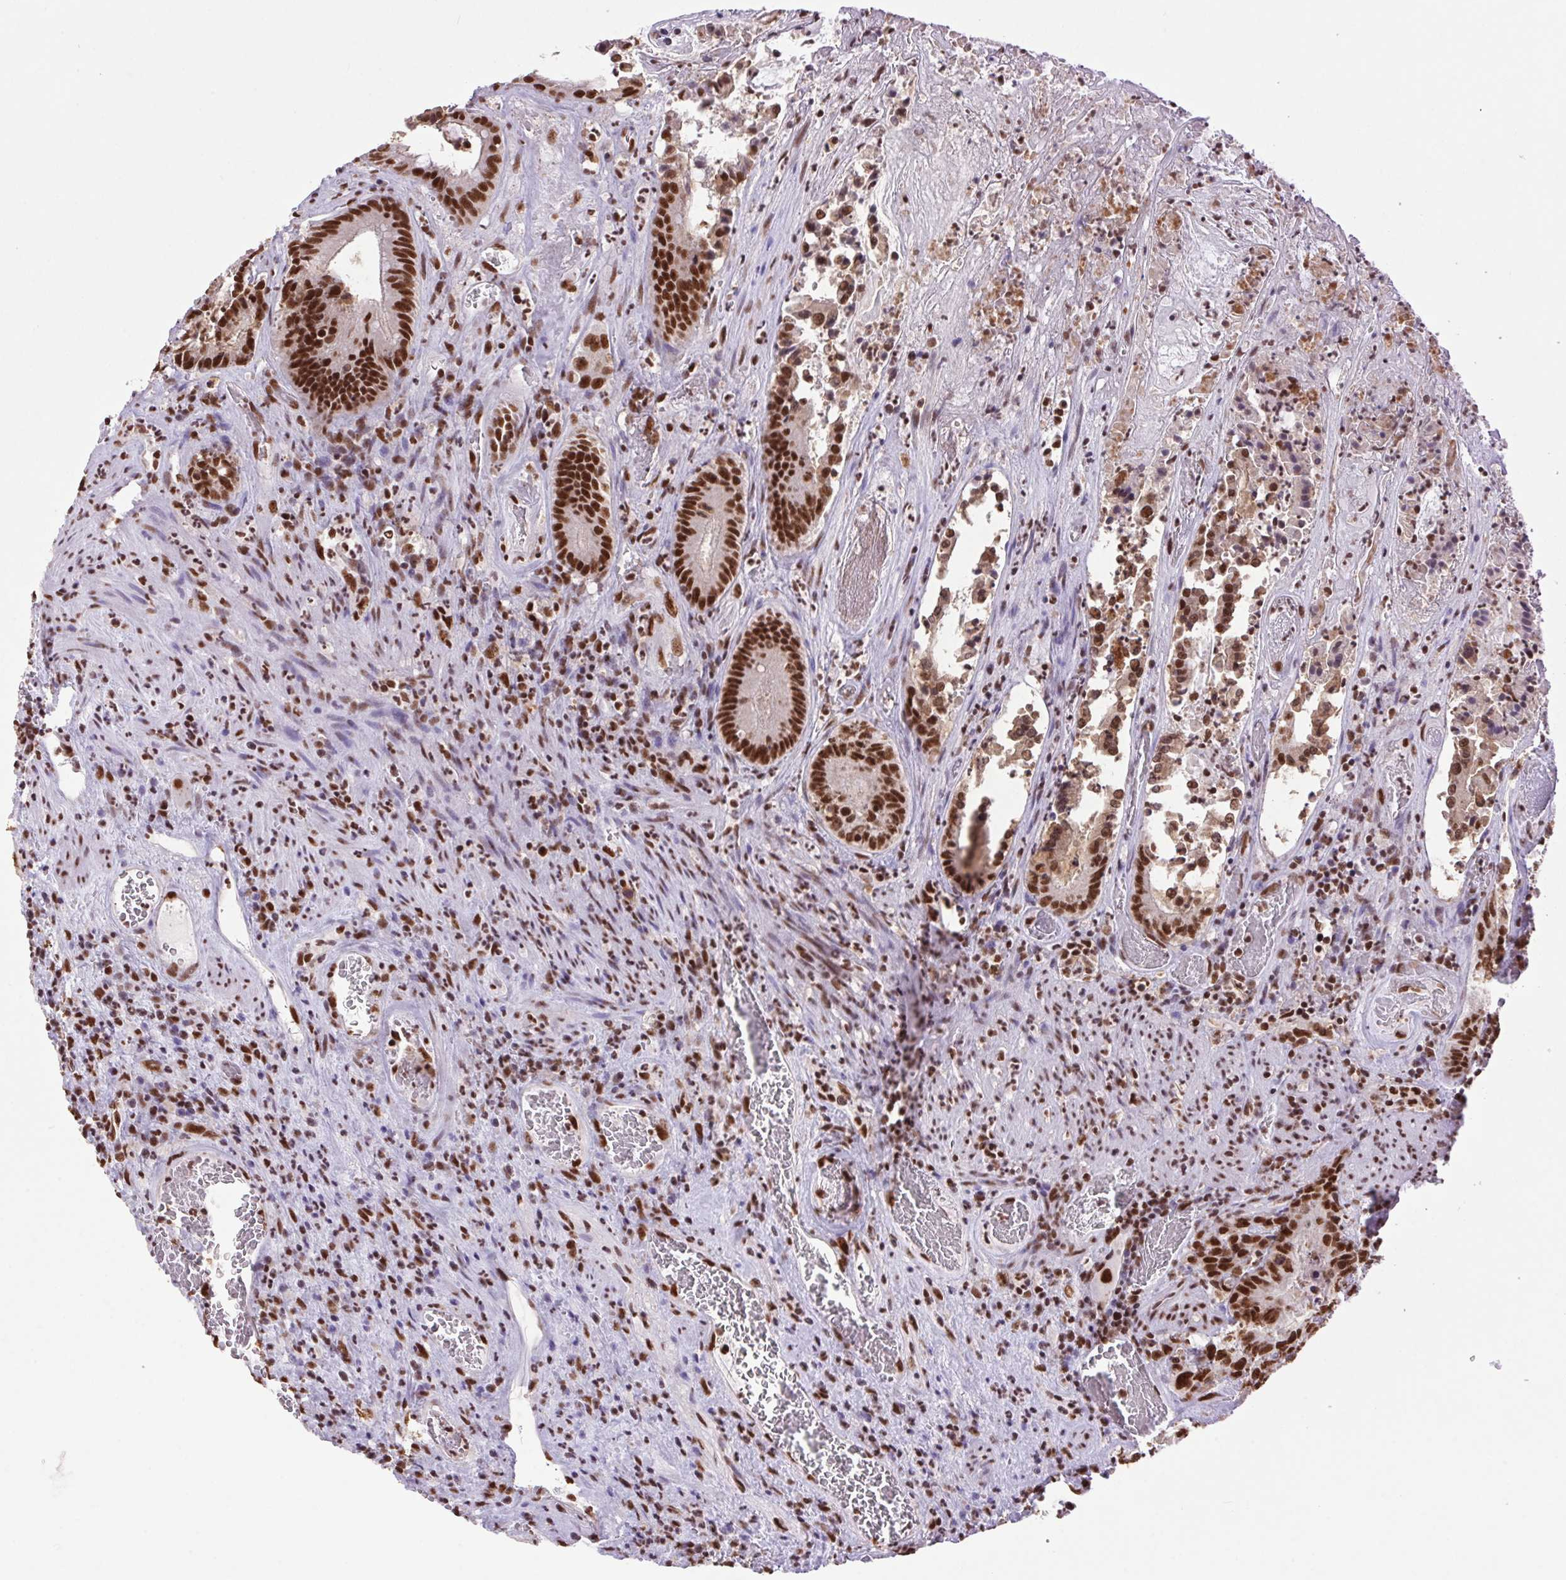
{"staining": {"intensity": "strong", "quantity": ">75%", "location": "nuclear"}, "tissue": "colorectal cancer", "cell_type": "Tumor cells", "image_type": "cancer", "snomed": [{"axis": "morphology", "description": "Adenocarcinoma, NOS"}, {"axis": "topography", "description": "Rectum"}], "caption": "Strong nuclear staining is appreciated in approximately >75% of tumor cells in colorectal cancer.", "gene": "ZNF207", "patient": {"sex": "female", "age": 62}}